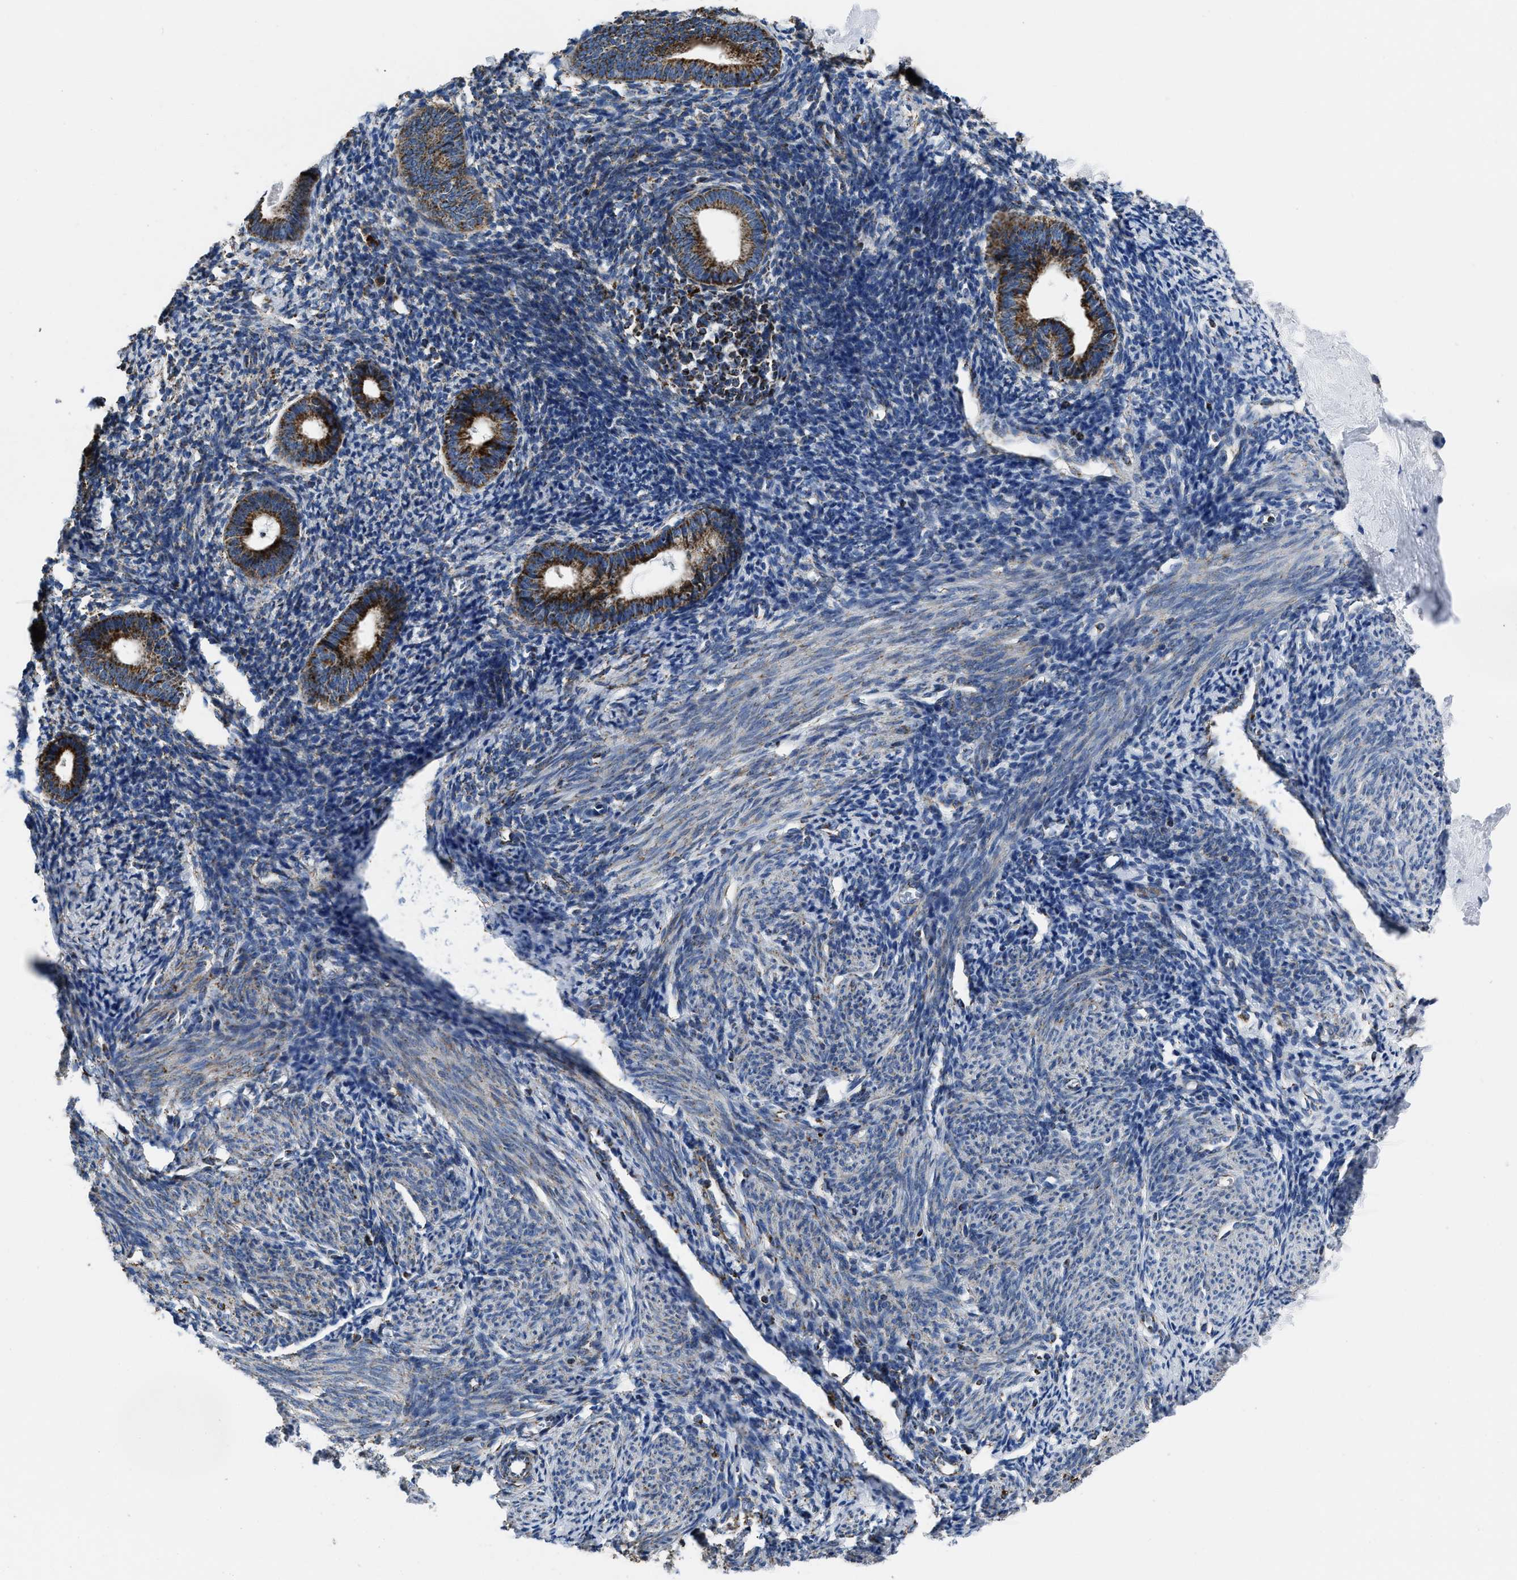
{"staining": {"intensity": "negative", "quantity": "none", "location": "none"}, "tissue": "endometrium", "cell_type": "Cells in endometrial stroma", "image_type": "normal", "snomed": [{"axis": "morphology", "description": "Normal tissue, NOS"}, {"axis": "morphology", "description": "Adenocarcinoma, NOS"}, {"axis": "topography", "description": "Endometrium"}], "caption": "Human endometrium stained for a protein using IHC reveals no expression in cells in endometrial stroma.", "gene": "NSD3", "patient": {"sex": "female", "age": 57}}